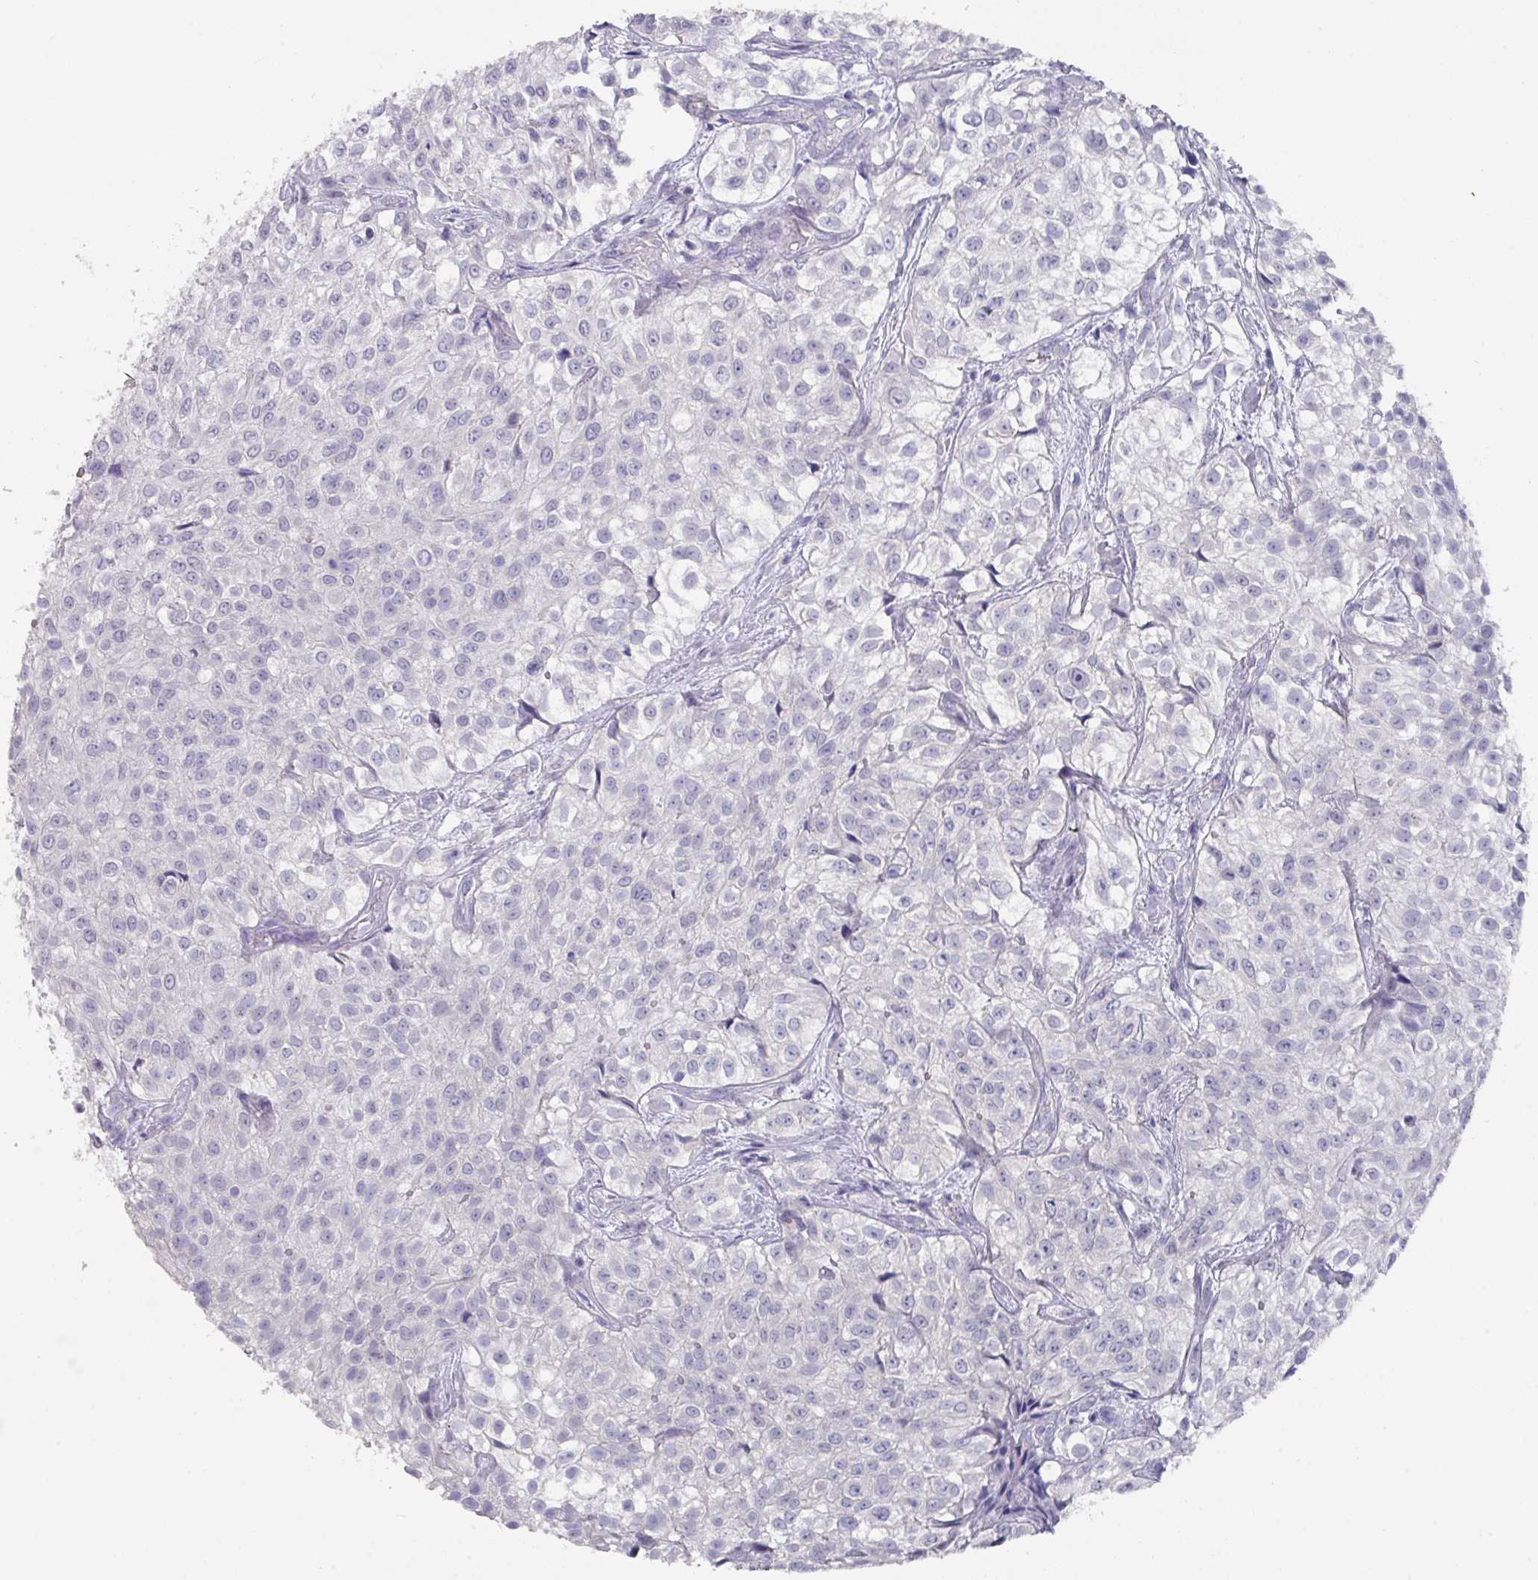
{"staining": {"intensity": "negative", "quantity": "none", "location": "none"}, "tissue": "urothelial cancer", "cell_type": "Tumor cells", "image_type": "cancer", "snomed": [{"axis": "morphology", "description": "Urothelial carcinoma, High grade"}, {"axis": "topography", "description": "Urinary bladder"}], "caption": "Histopathology image shows no significant protein positivity in tumor cells of urothelial carcinoma (high-grade).", "gene": "DAZL", "patient": {"sex": "male", "age": 56}}